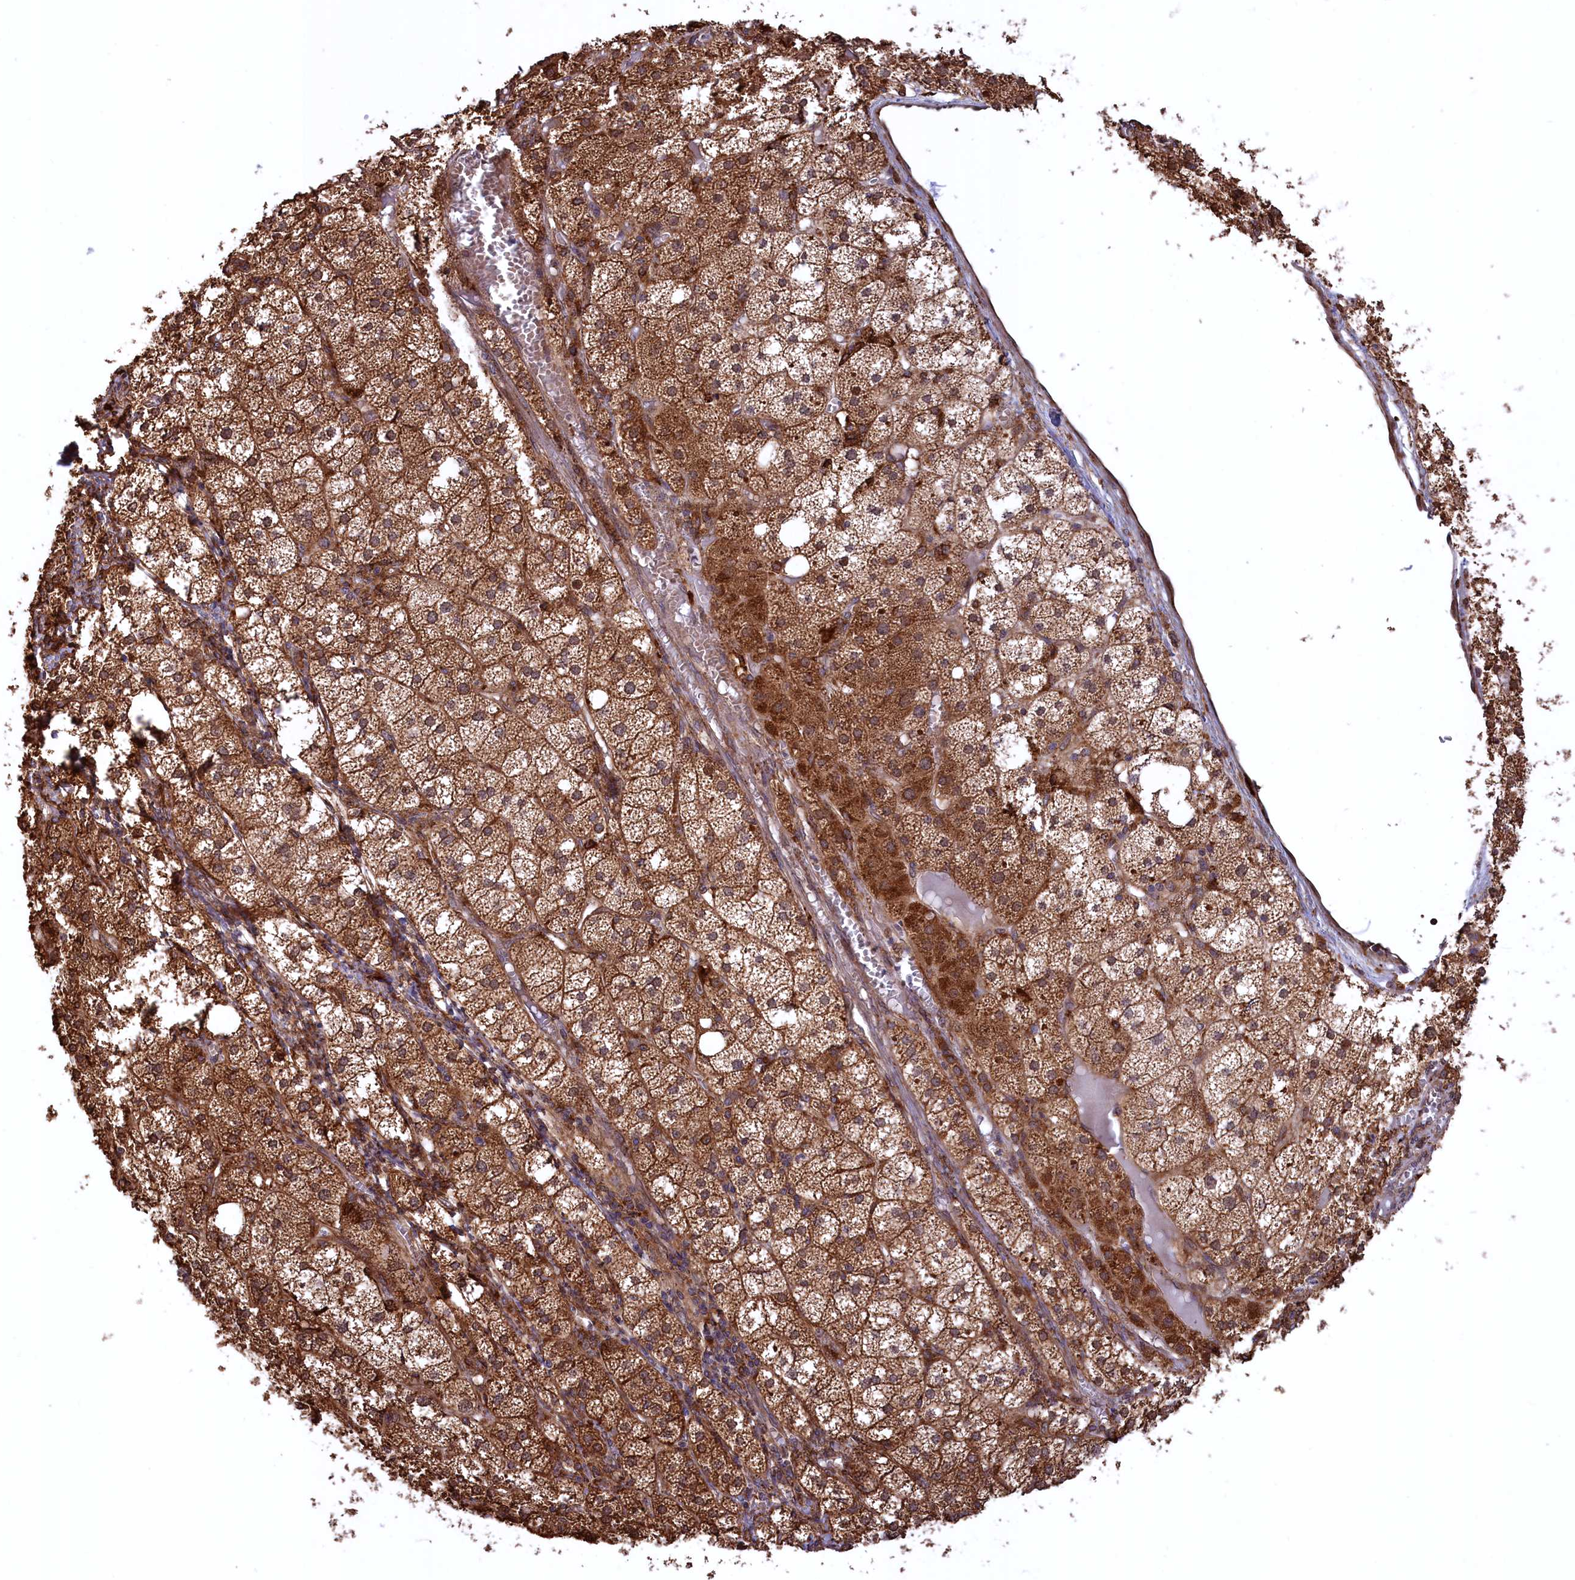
{"staining": {"intensity": "strong", "quantity": ">75%", "location": "cytoplasmic/membranous"}, "tissue": "adrenal gland", "cell_type": "Glandular cells", "image_type": "normal", "snomed": [{"axis": "morphology", "description": "Normal tissue, NOS"}, {"axis": "topography", "description": "Adrenal gland"}], "caption": "IHC of unremarkable adrenal gland demonstrates high levels of strong cytoplasmic/membranous expression in about >75% of glandular cells.", "gene": "PLA2G4C", "patient": {"sex": "female", "age": 61}}